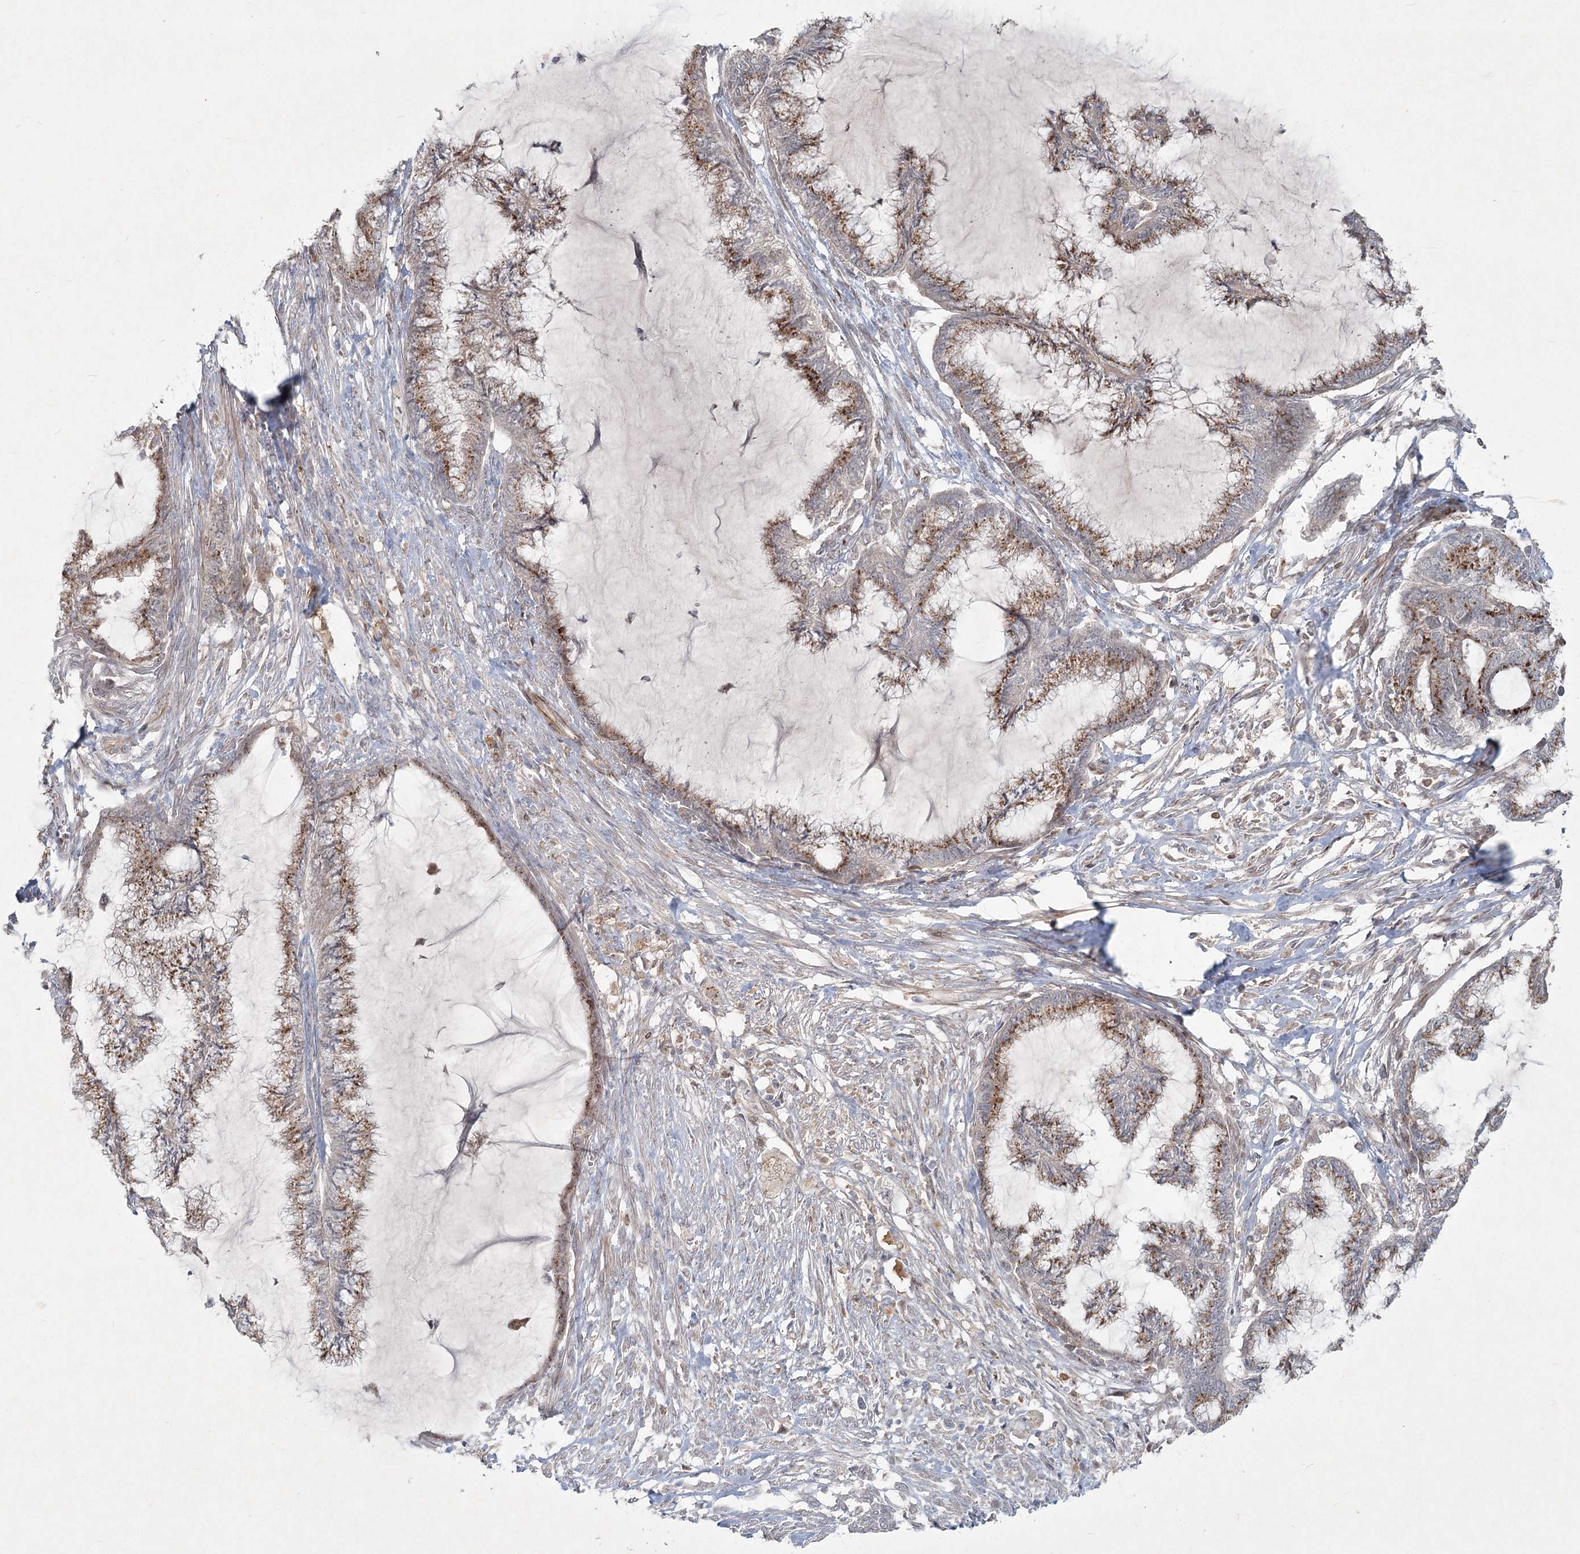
{"staining": {"intensity": "moderate", "quantity": ">75%", "location": "cytoplasmic/membranous"}, "tissue": "endometrial cancer", "cell_type": "Tumor cells", "image_type": "cancer", "snomed": [{"axis": "morphology", "description": "Adenocarcinoma, NOS"}, {"axis": "topography", "description": "Endometrium"}], "caption": "Adenocarcinoma (endometrial) stained for a protein (brown) exhibits moderate cytoplasmic/membranous positive staining in about >75% of tumor cells.", "gene": "LRP2BP", "patient": {"sex": "female", "age": 86}}